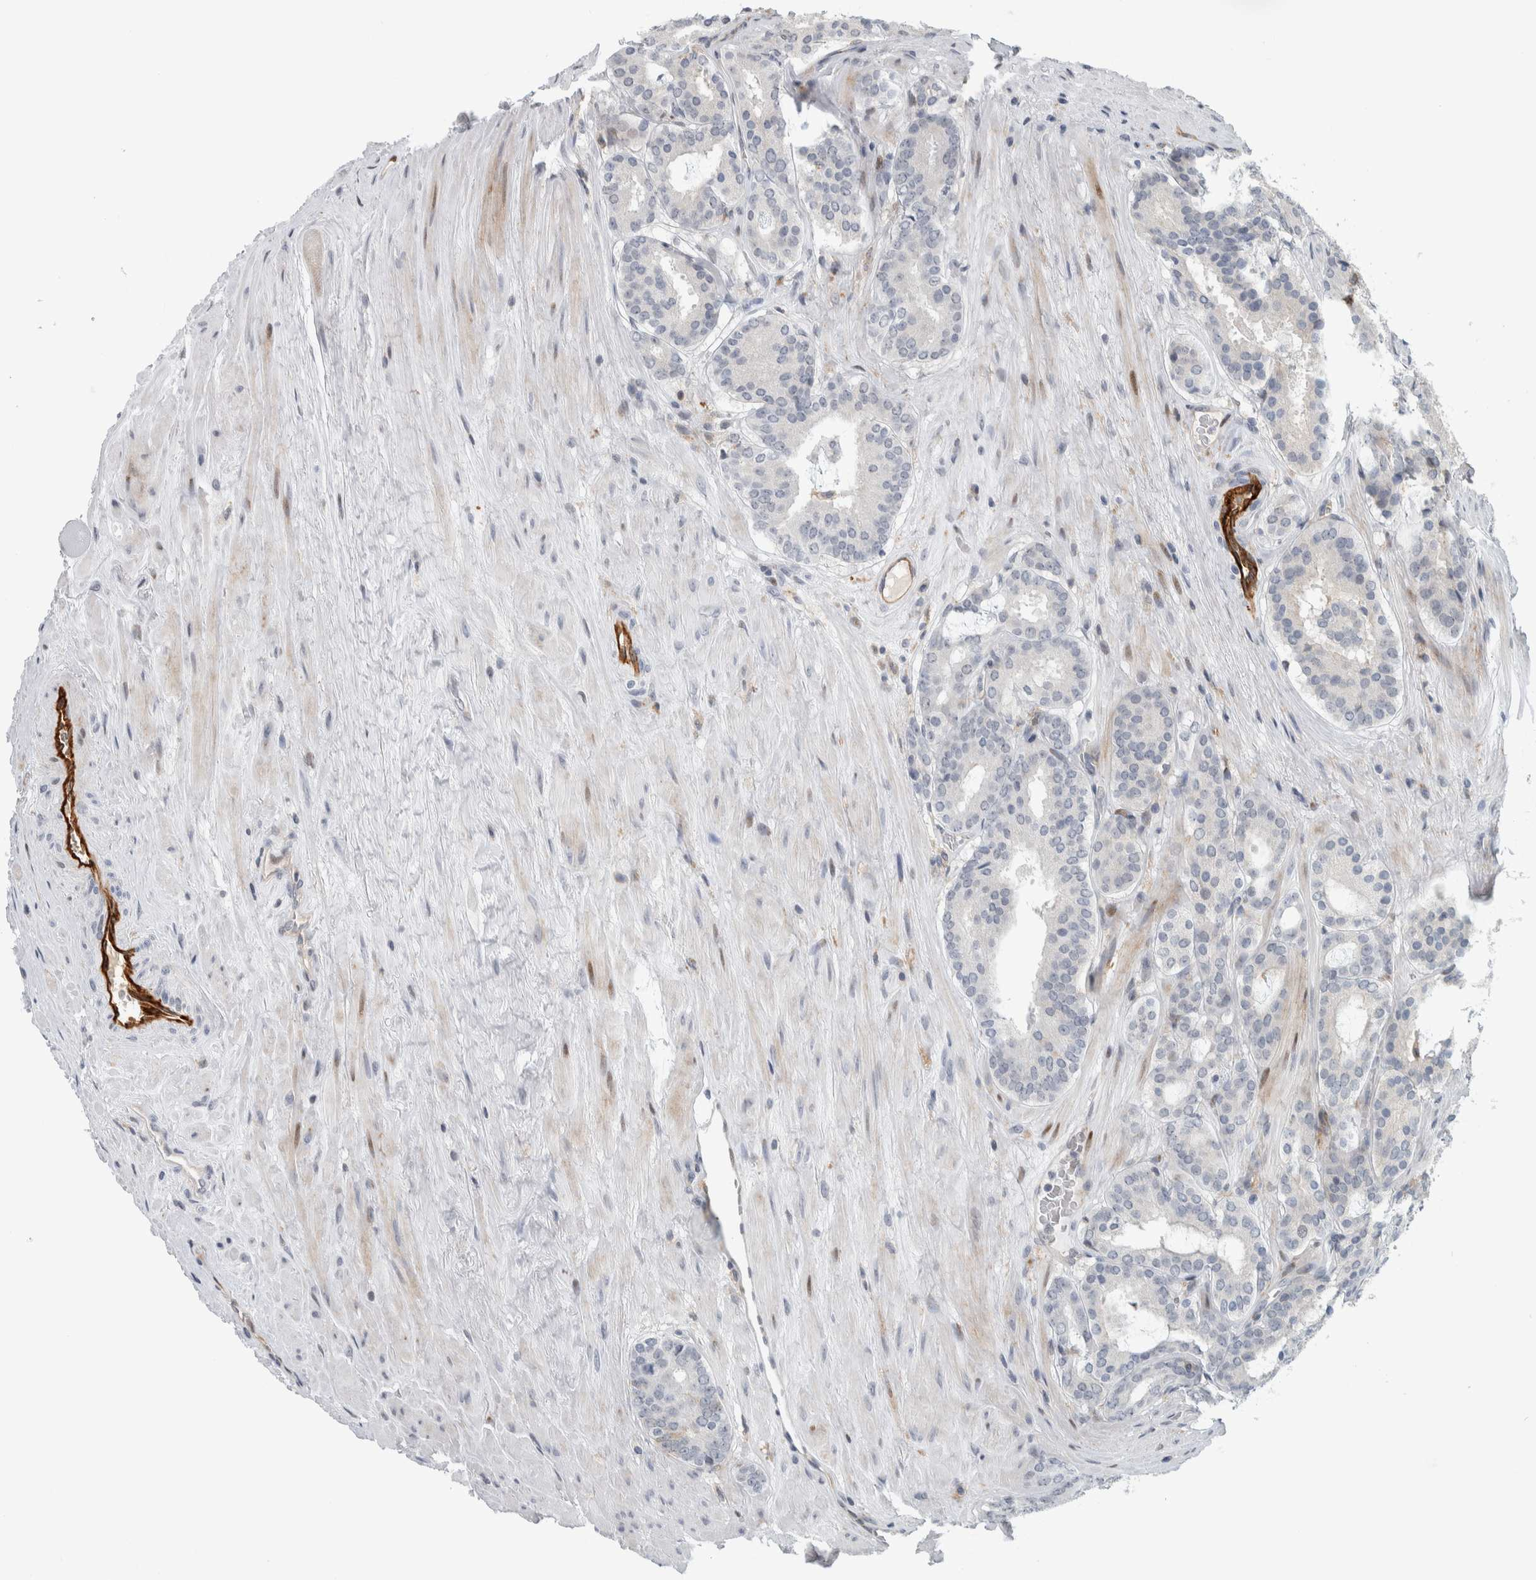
{"staining": {"intensity": "negative", "quantity": "none", "location": "none"}, "tissue": "prostate cancer", "cell_type": "Tumor cells", "image_type": "cancer", "snomed": [{"axis": "morphology", "description": "Adenocarcinoma, Low grade"}, {"axis": "topography", "description": "Prostate"}], "caption": "Tumor cells are negative for brown protein staining in prostate cancer.", "gene": "MSL1", "patient": {"sex": "male", "age": 69}}